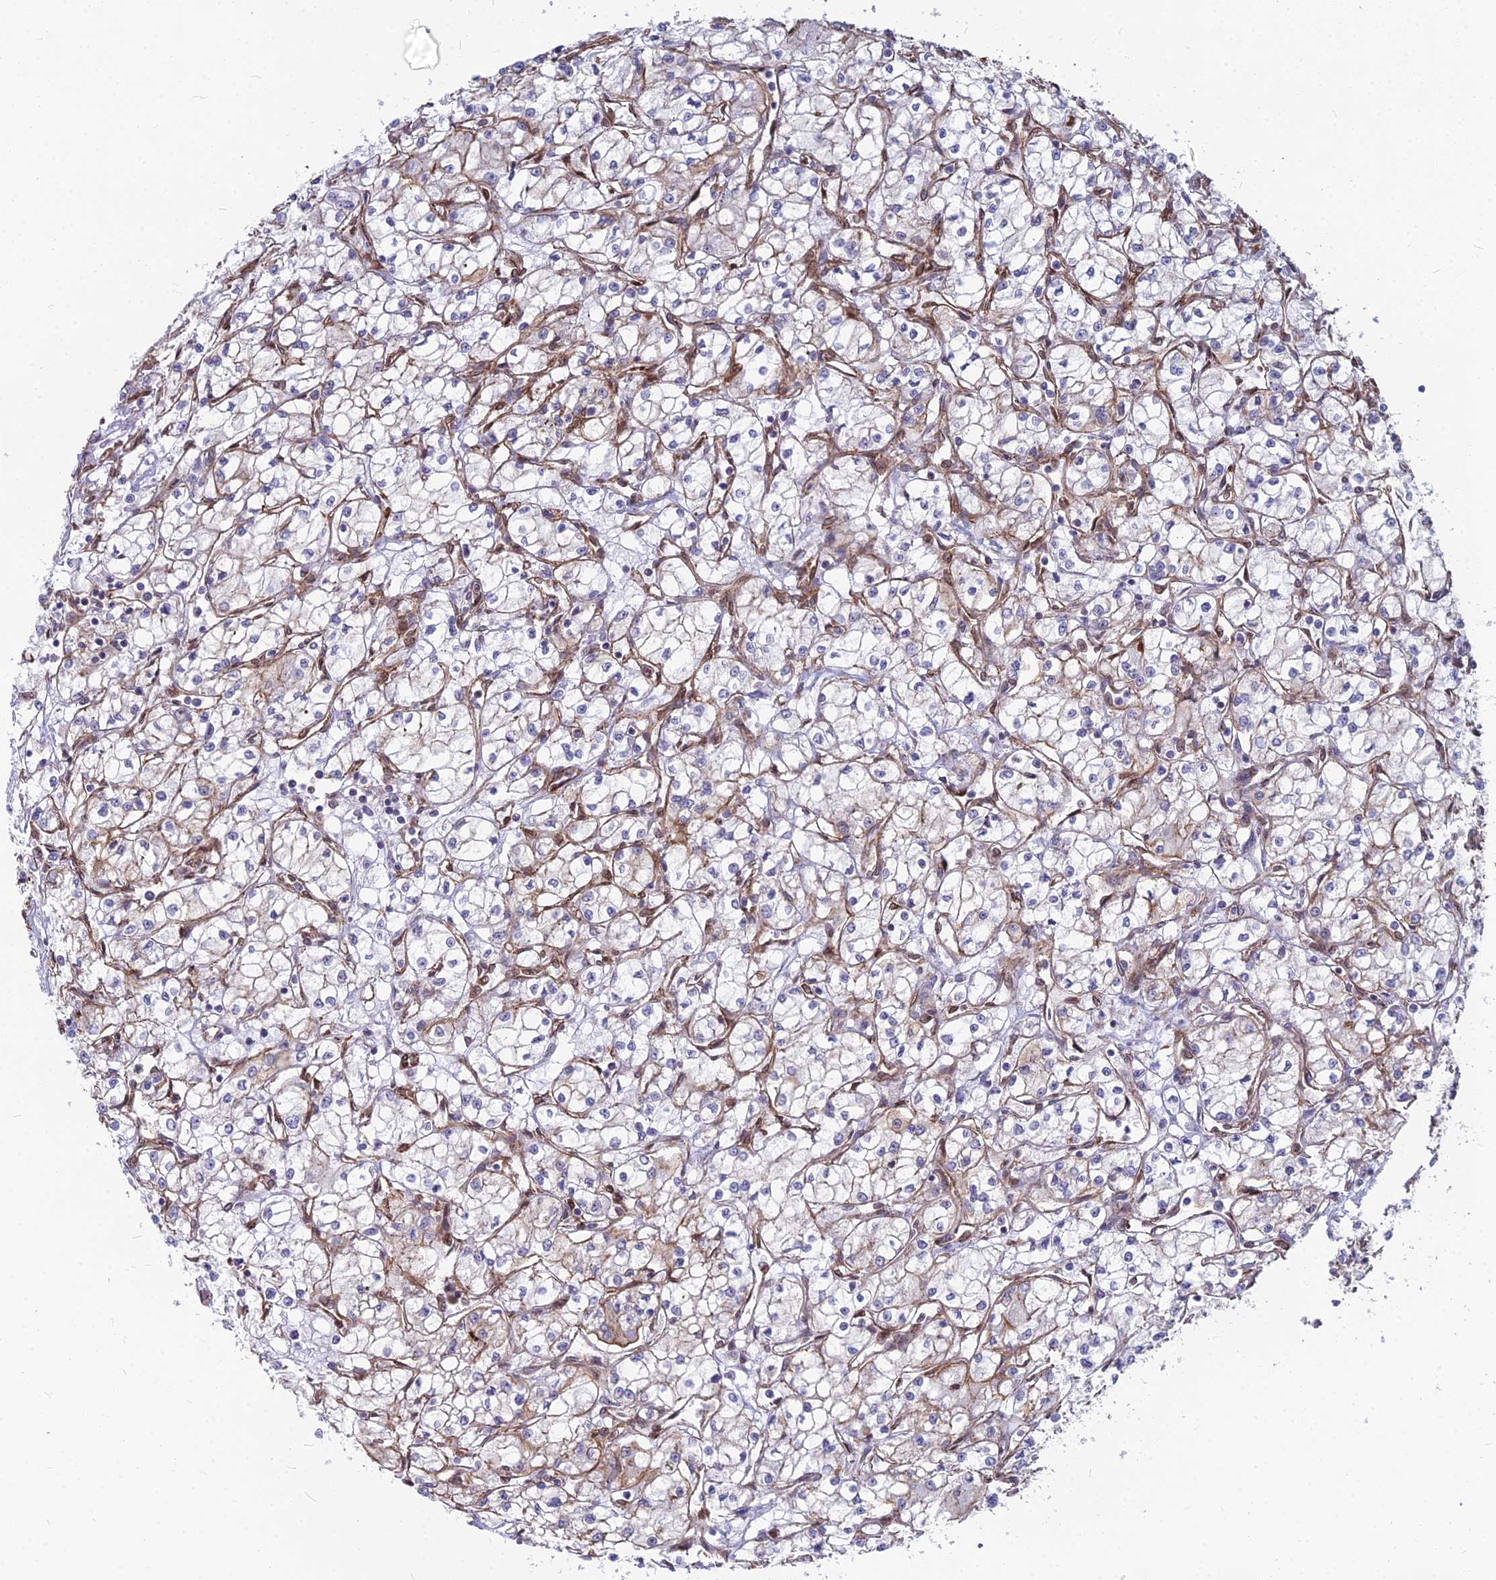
{"staining": {"intensity": "negative", "quantity": "none", "location": "none"}, "tissue": "renal cancer", "cell_type": "Tumor cells", "image_type": "cancer", "snomed": [{"axis": "morphology", "description": "Adenocarcinoma, NOS"}, {"axis": "topography", "description": "Kidney"}], "caption": "Adenocarcinoma (renal) stained for a protein using IHC reveals no staining tumor cells.", "gene": "YJU2", "patient": {"sex": "male", "age": 59}}